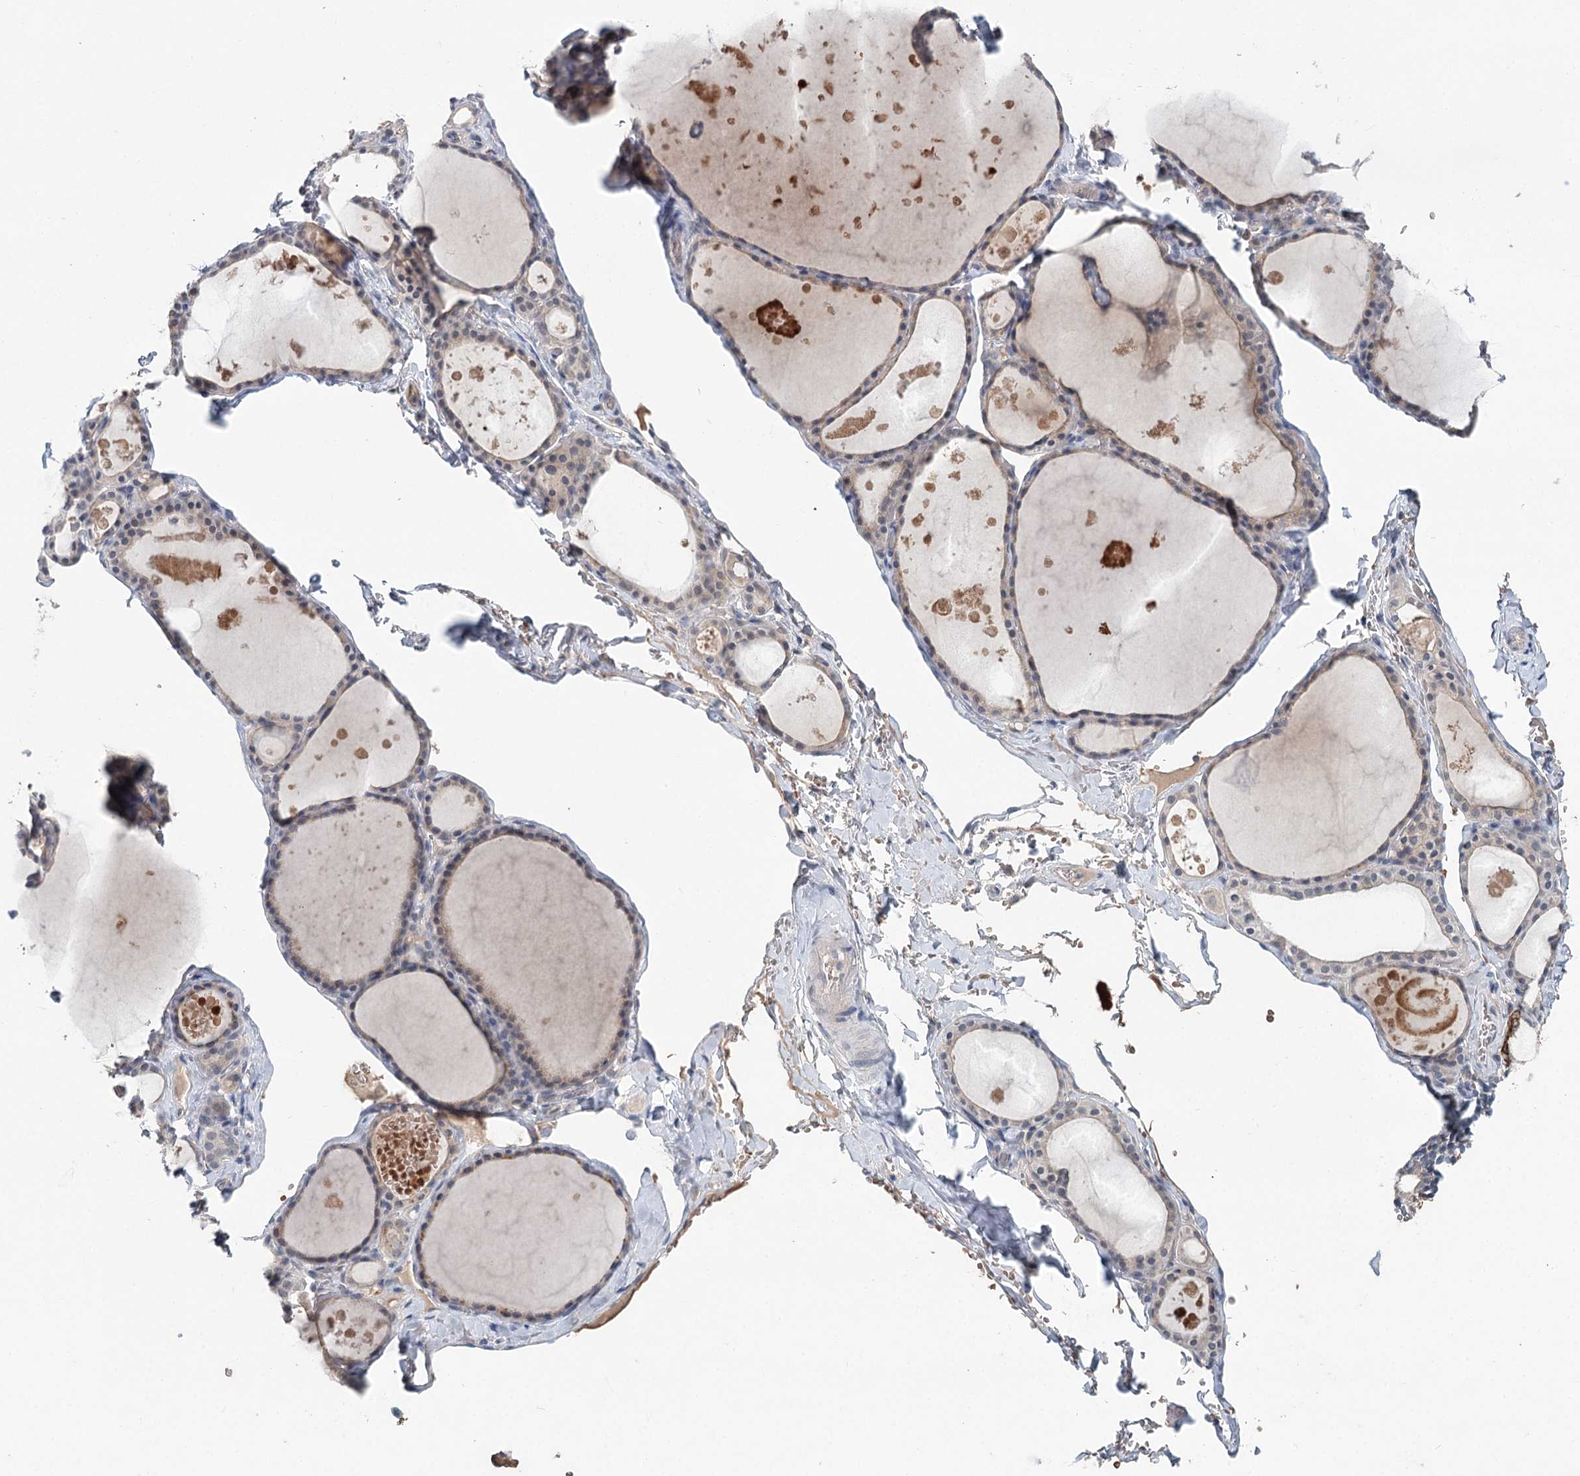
{"staining": {"intensity": "weak", "quantity": "<25%", "location": "cytoplasmic/membranous"}, "tissue": "thyroid gland", "cell_type": "Glandular cells", "image_type": "normal", "snomed": [{"axis": "morphology", "description": "Normal tissue, NOS"}, {"axis": "topography", "description": "Thyroid gland"}], "caption": "The immunohistochemistry (IHC) histopathology image has no significant expression in glandular cells of thyroid gland.", "gene": "FBXO7", "patient": {"sex": "male", "age": 56}}